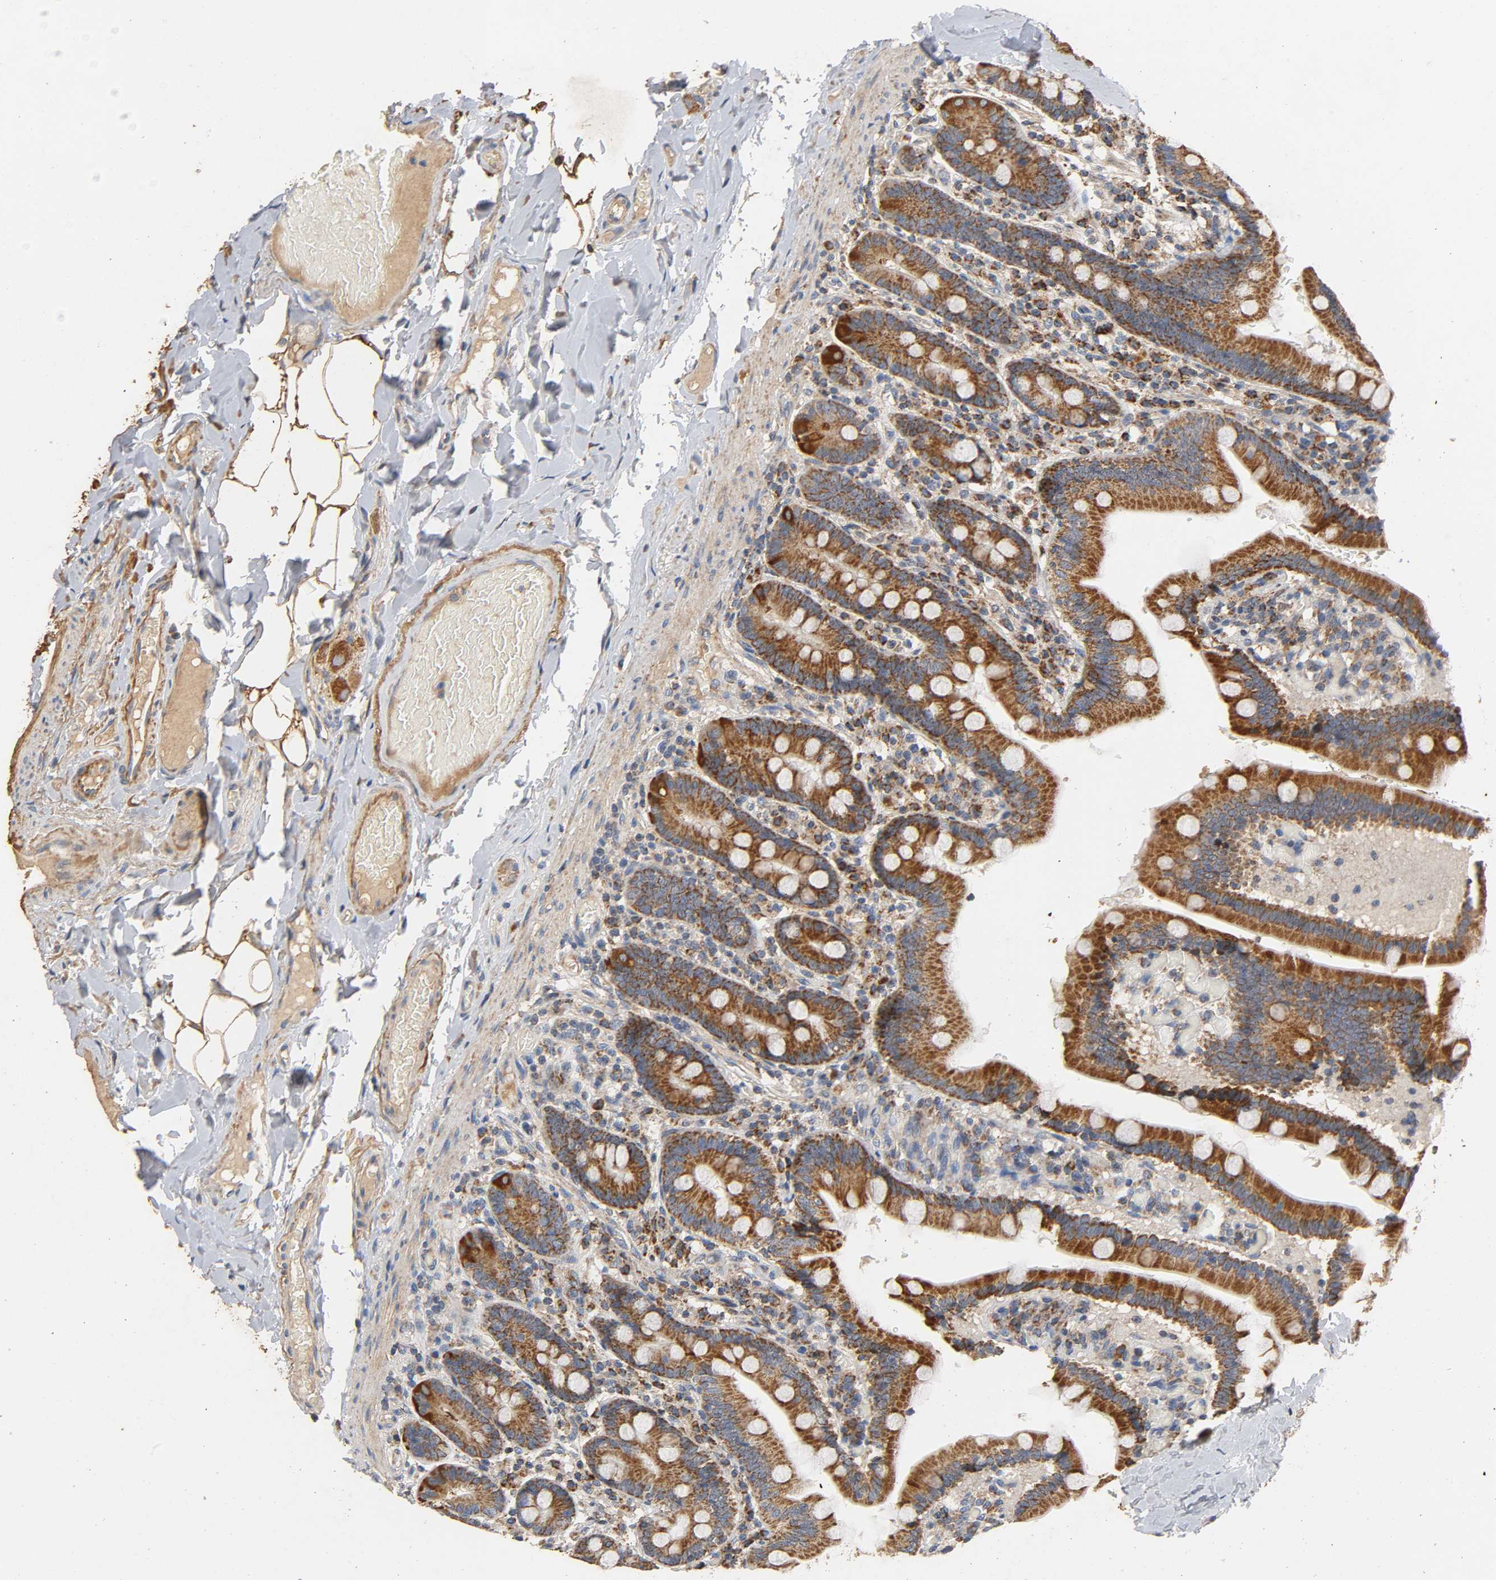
{"staining": {"intensity": "strong", "quantity": ">75%", "location": "cytoplasmic/membranous"}, "tissue": "duodenum", "cell_type": "Glandular cells", "image_type": "normal", "snomed": [{"axis": "morphology", "description": "Normal tissue, NOS"}, {"axis": "topography", "description": "Duodenum"}], "caption": "This image exhibits benign duodenum stained with immunohistochemistry to label a protein in brown. The cytoplasmic/membranous of glandular cells show strong positivity for the protein. Nuclei are counter-stained blue.", "gene": "NDUFS3", "patient": {"sex": "male", "age": 66}}